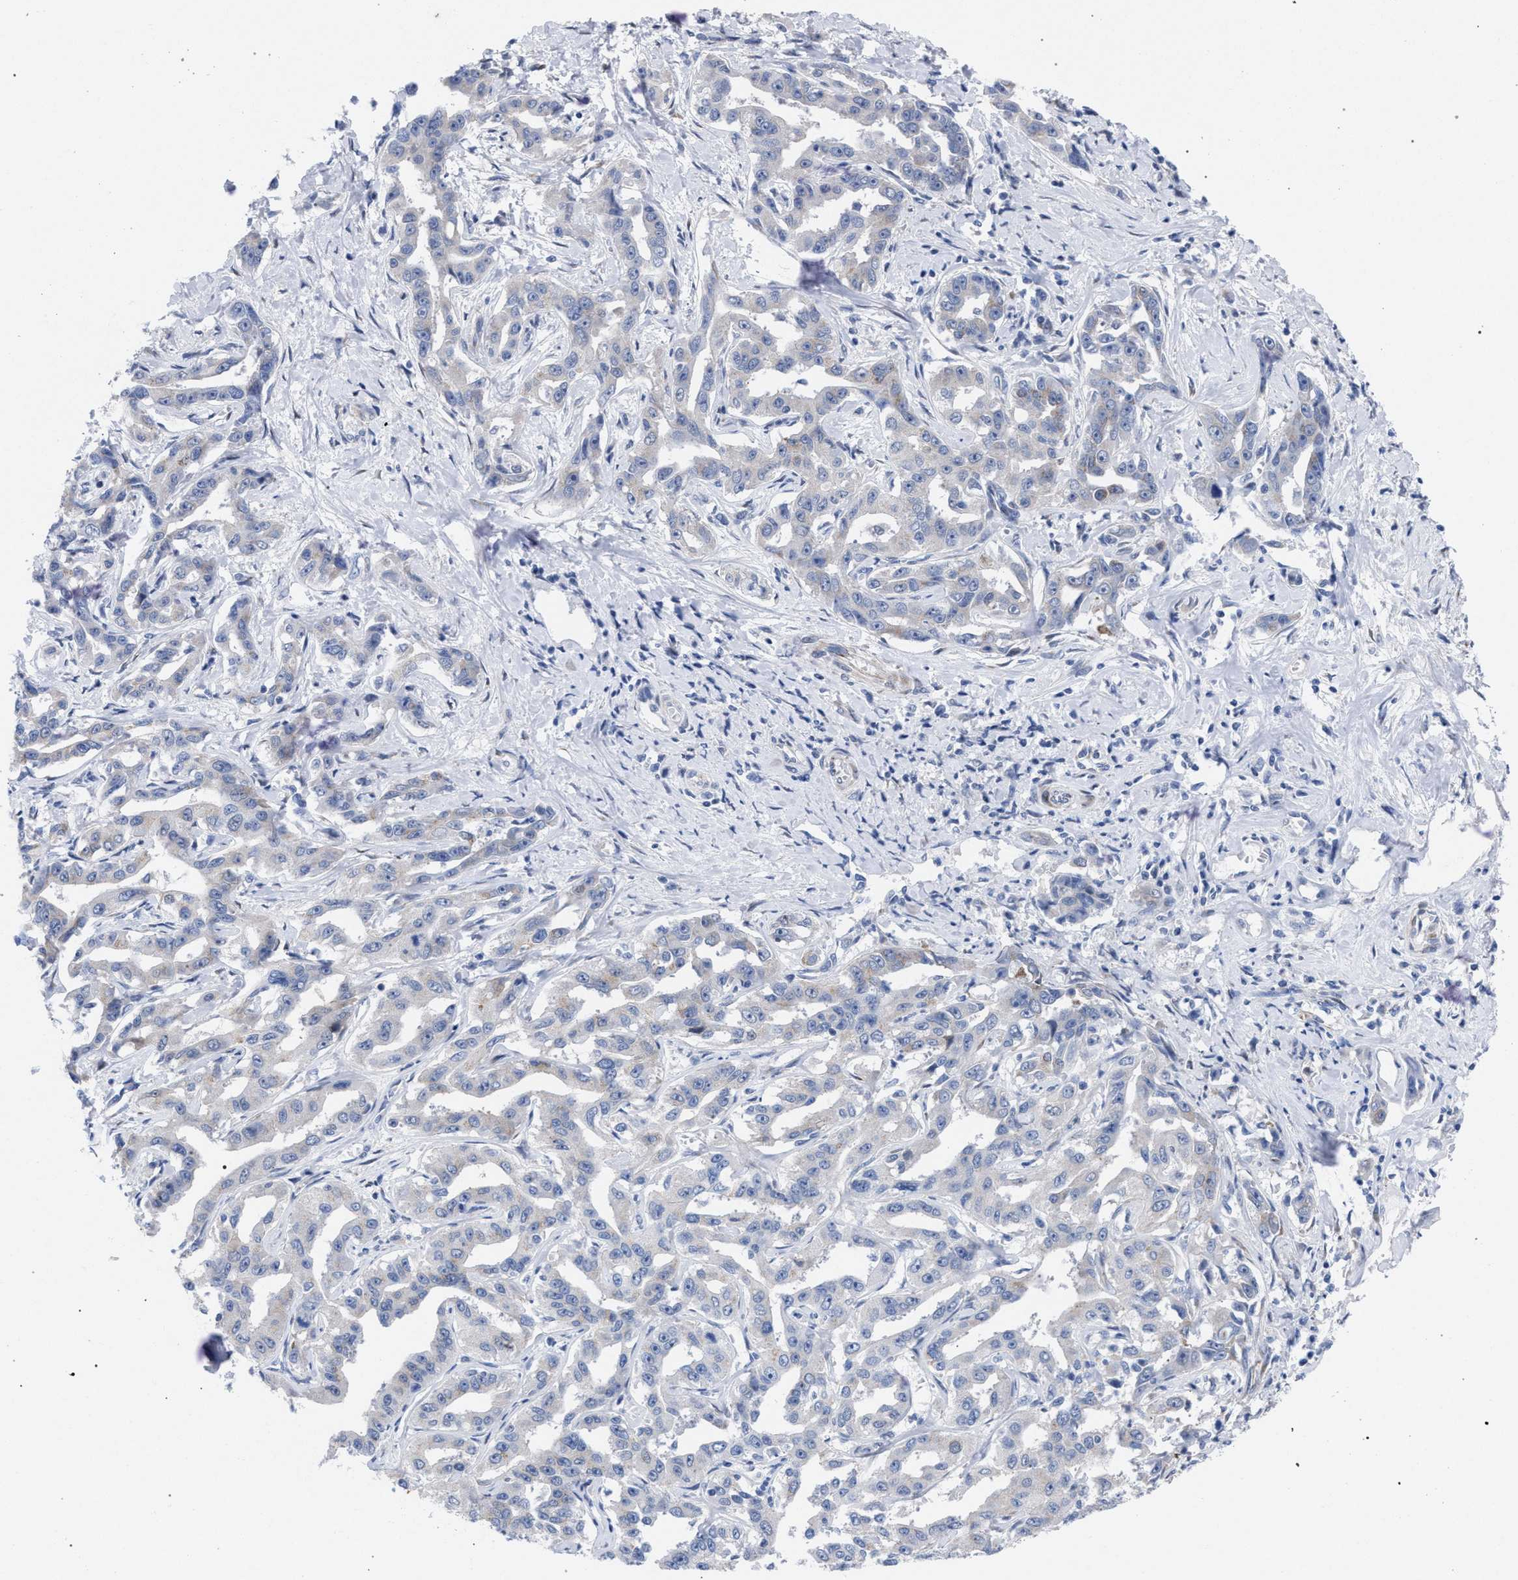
{"staining": {"intensity": "negative", "quantity": "none", "location": "none"}, "tissue": "liver cancer", "cell_type": "Tumor cells", "image_type": "cancer", "snomed": [{"axis": "morphology", "description": "Cholangiocarcinoma"}, {"axis": "topography", "description": "Liver"}], "caption": "High power microscopy image of an immunohistochemistry (IHC) histopathology image of liver cholangiocarcinoma, revealing no significant expression in tumor cells.", "gene": "GOLGA2", "patient": {"sex": "male", "age": 59}}